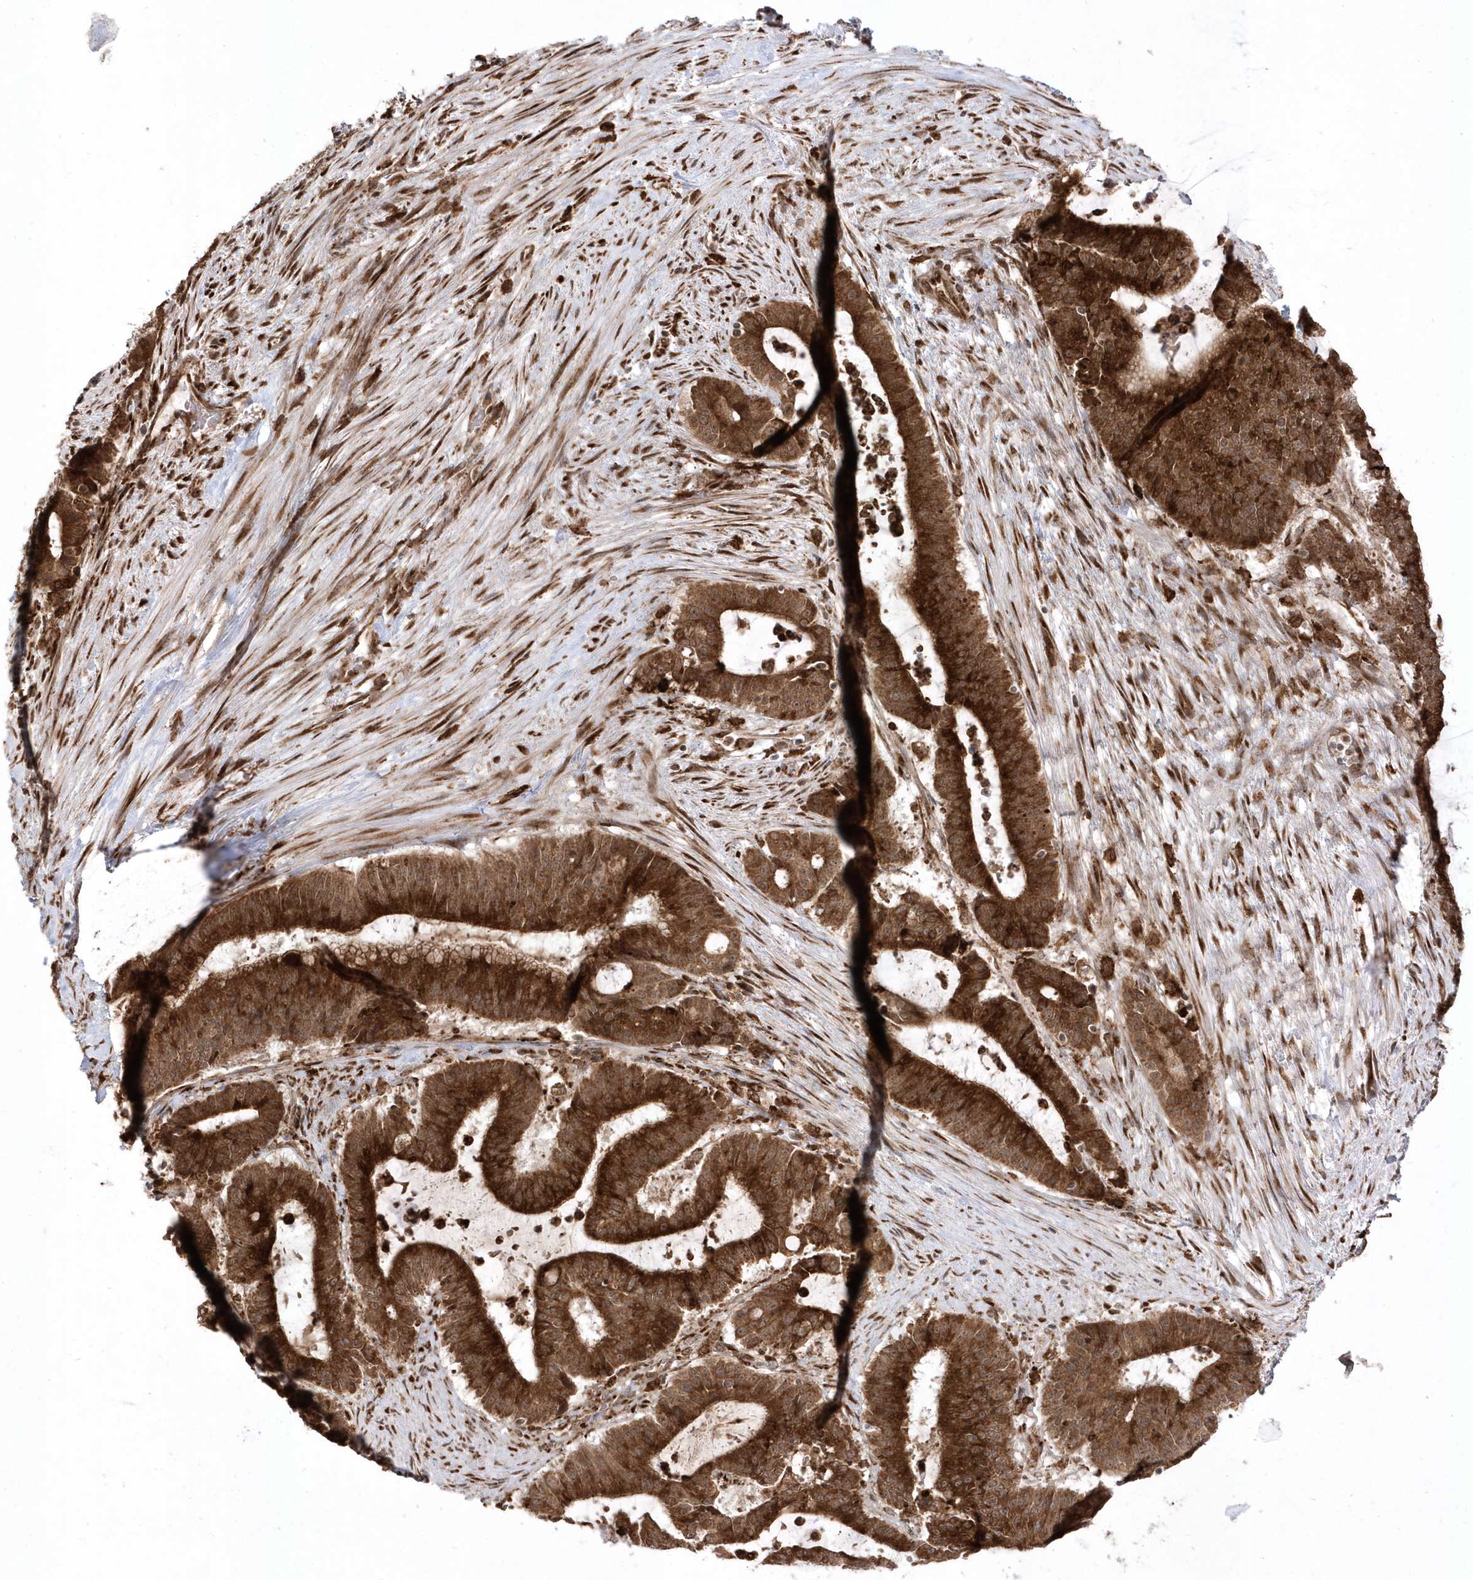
{"staining": {"intensity": "strong", "quantity": ">75%", "location": "cytoplasmic/membranous,nuclear"}, "tissue": "liver cancer", "cell_type": "Tumor cells", "image_type": "cancer", "snomed": [{"axis": "morphology", "description": "Normal tissue, NOS"}, {"axis": "morphology", "description": "Cholangiocarcinoma"}, {"axis": "topography", "description": "Liver"}, {"axis": "topography", "description": "Peripheral nerve tissue"}], "caption": "Tumor cells demonstrate high levels of strong cytoplasmic/membranous and nuclear staining in about >75% of cells in human liver cholangiocarcinoma.", "gene": "EPC2", "patient": {"sex": "female", "age": 73}}